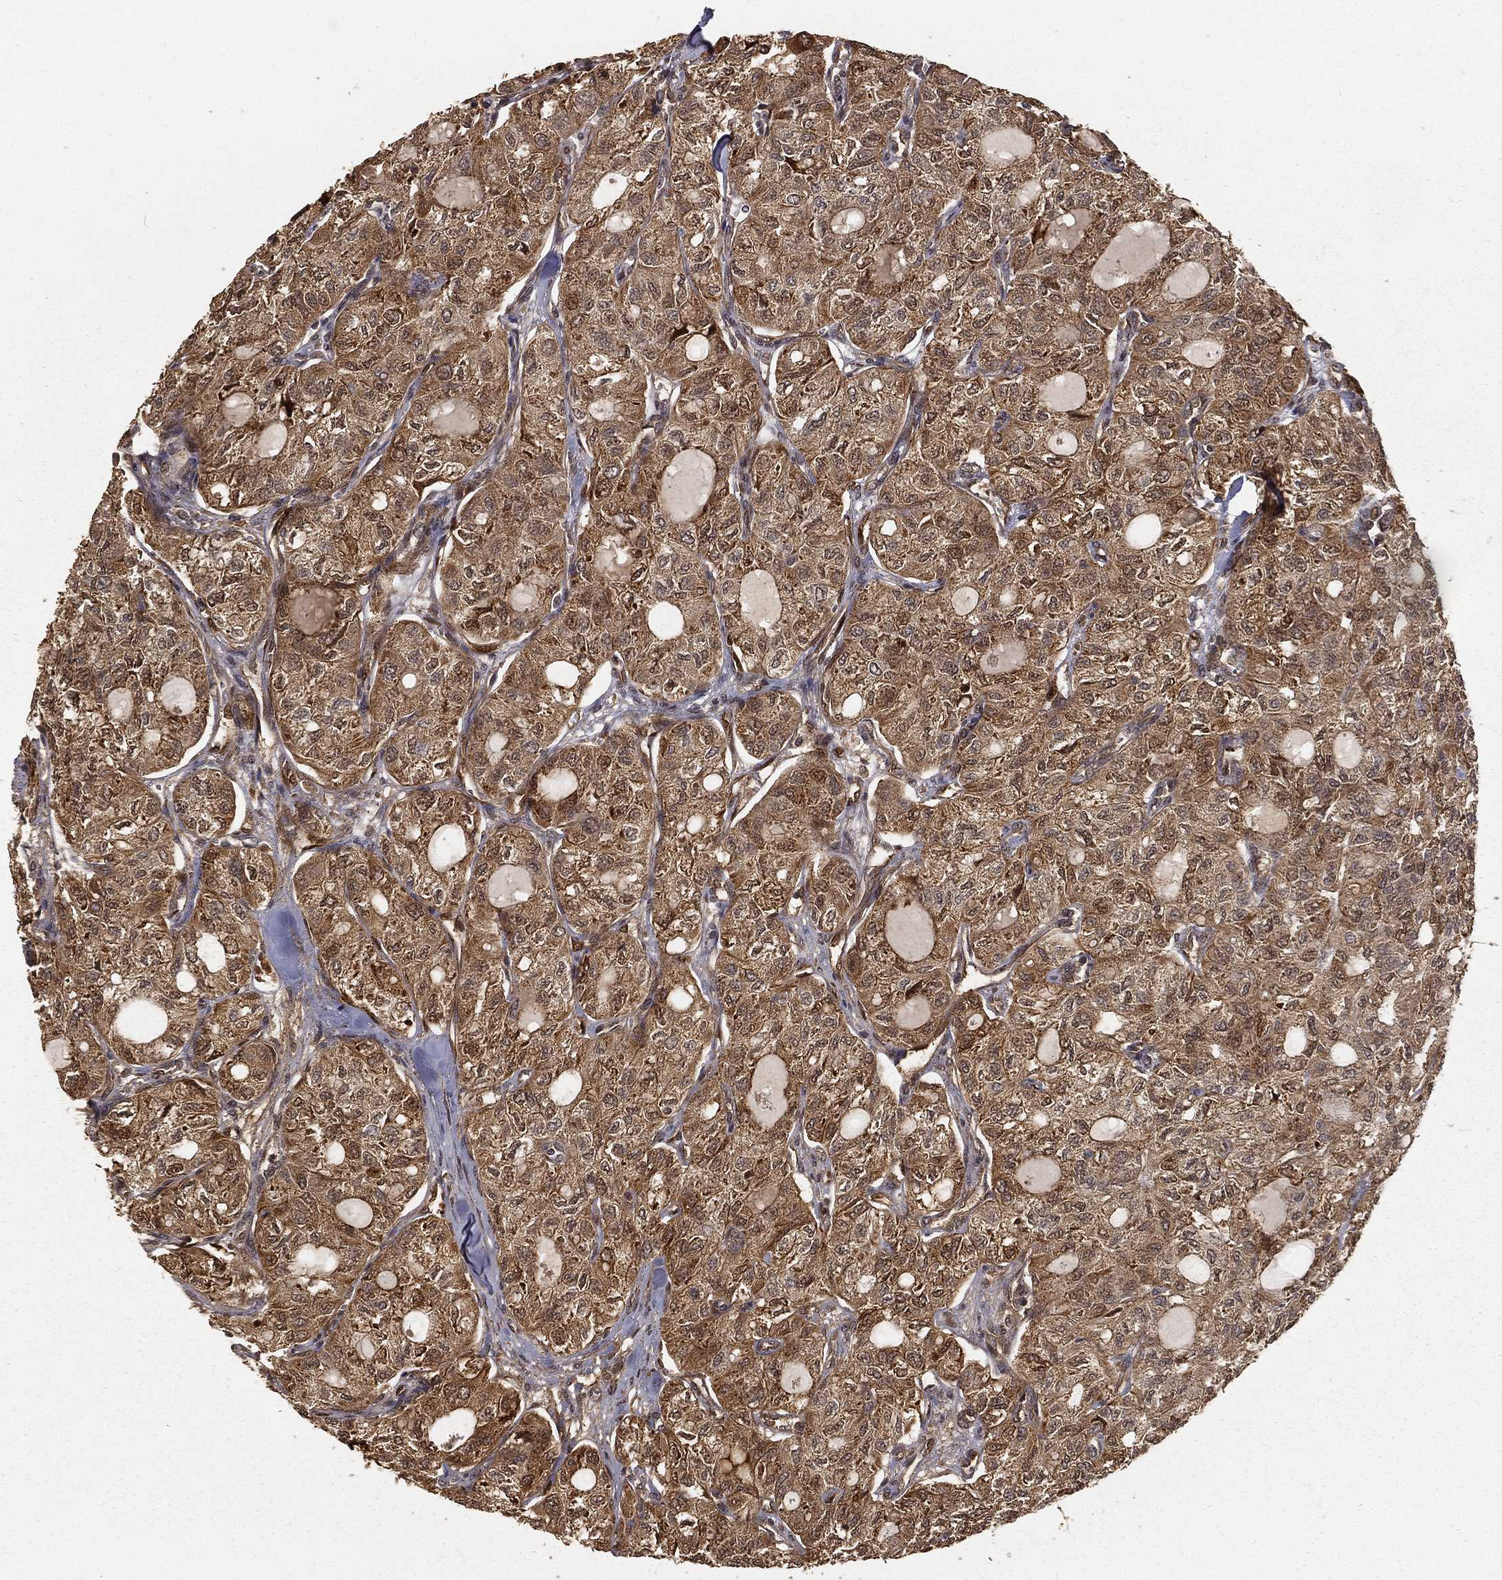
{"staining": {"intensity": "moderate", "quantity": ">75%", "location": "cytoplasmic/membranous"}, "tissue": "thyroid cancer", "cell_type": "Tumor cells", "image_type": "cancer", "snomed": [{"axis": "morphology", "description": "Follicular adenoma carcinoma, NOS"}, {"axis": "topography", "description": "Thyroid gland"}], "caption": "High-power microscopy captured an immunohistochemistry histopathology image of follicular adenoma carcinoma (thyroid), revealing moderate cytoplasmic/membranous positivity in approximately >75% of tumor cells.", "gene": "MAPK1", "patient": {"sex": "male", "age": 75}}